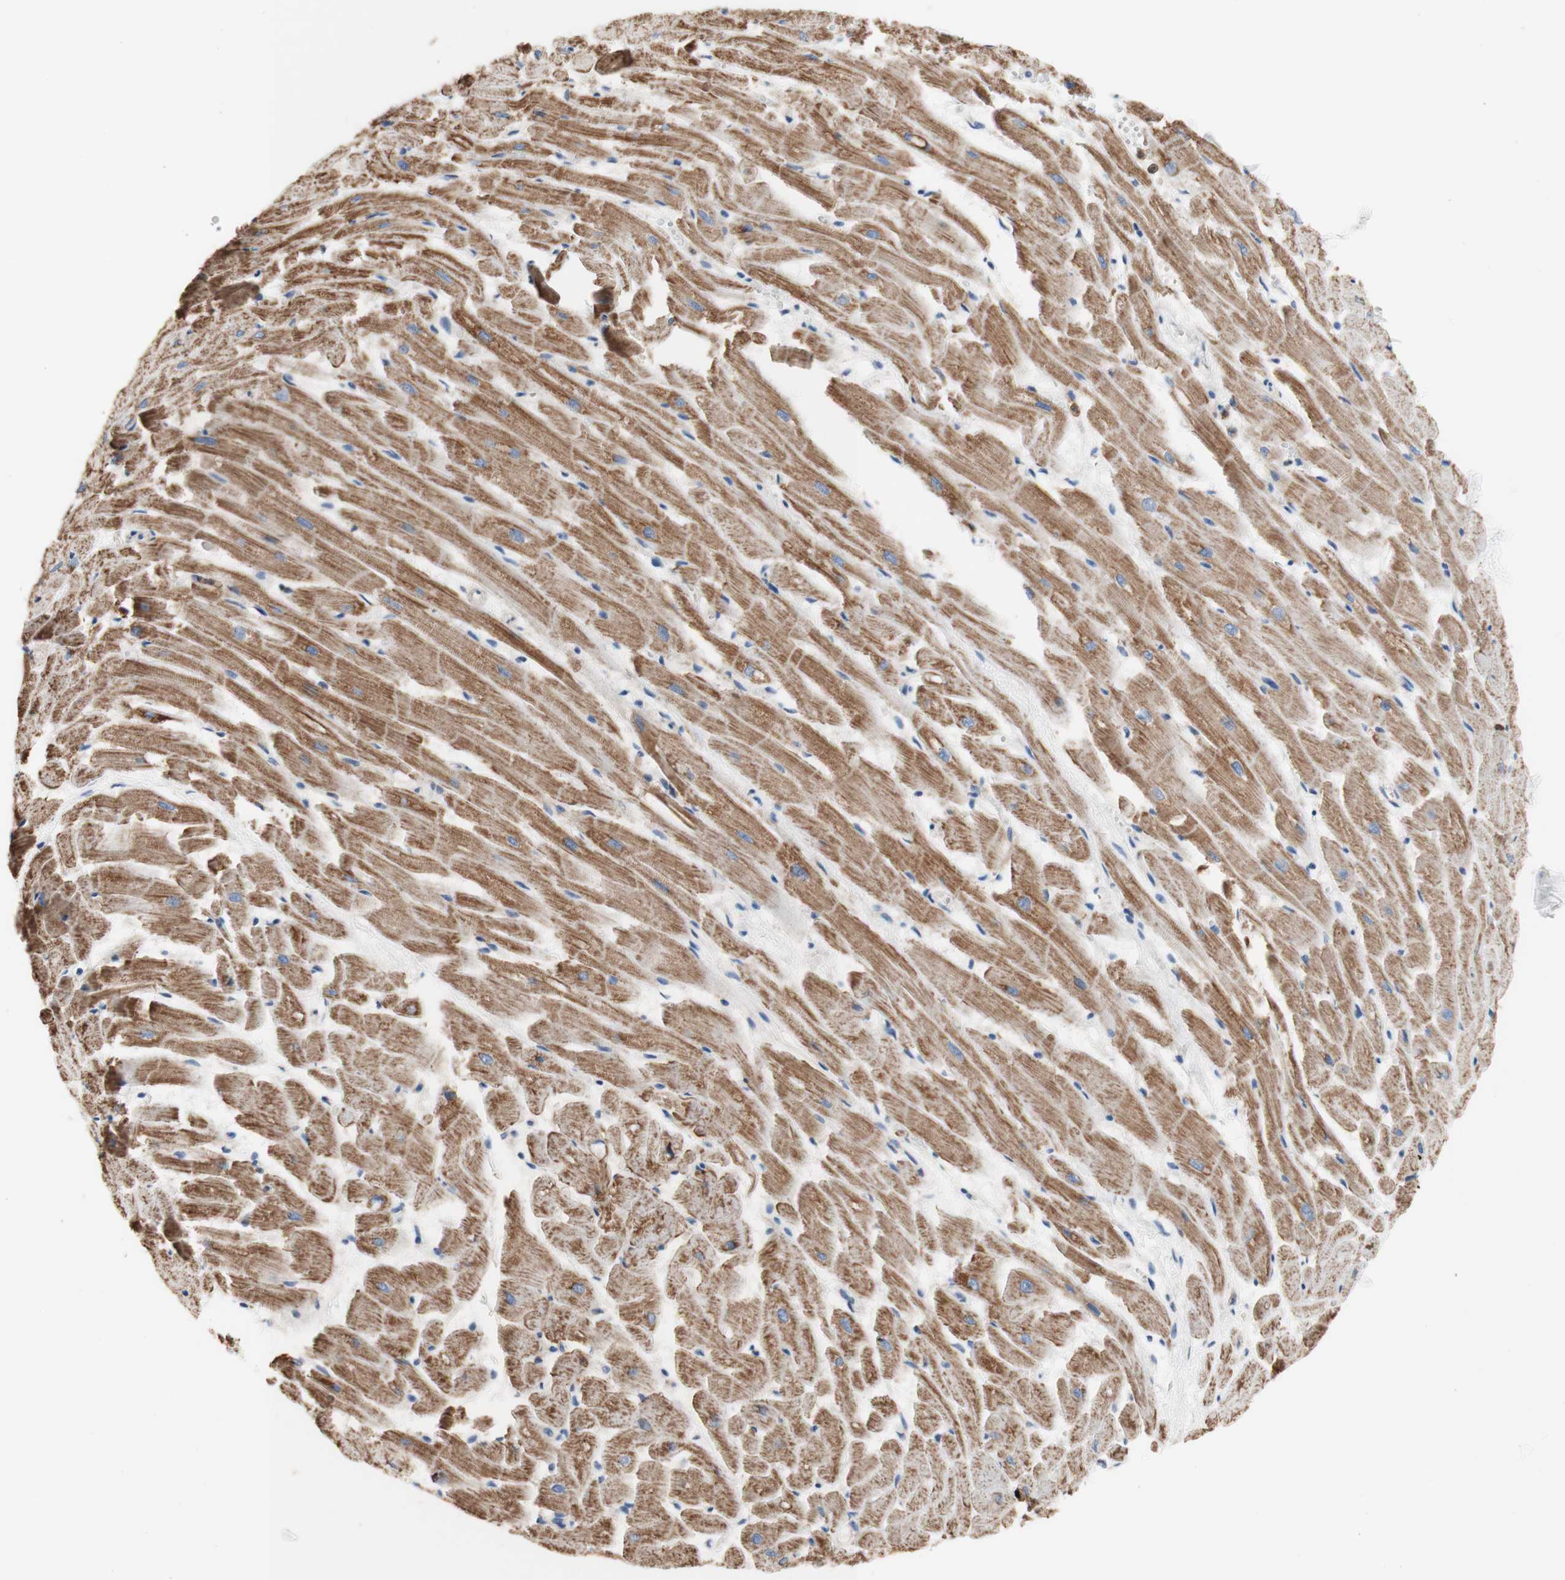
{"staining": {"intensity": "moderate", "quantity": ">75%", "location": "cytoplasmic/membranous"}, "tissue": "heart muscle", "cell_type": "Cardiomyocytes", "image_type": "normal", "snomed": [{"axis": "morphology", "description": "Normal tissue, NOS"}, {"axis": "topography", "description": "Heart"}], "caption": "Unremarkable heart muscle was stained to show a protein in brown. There is medium levels of moderate cytoplasmic/membranous expression in about >75% of cardiomyocytes. (Brightfield microscopy of DAB IHC at high magnification).", "gene": "FMR1", "patient": {"sex": "female", "age": 19}}